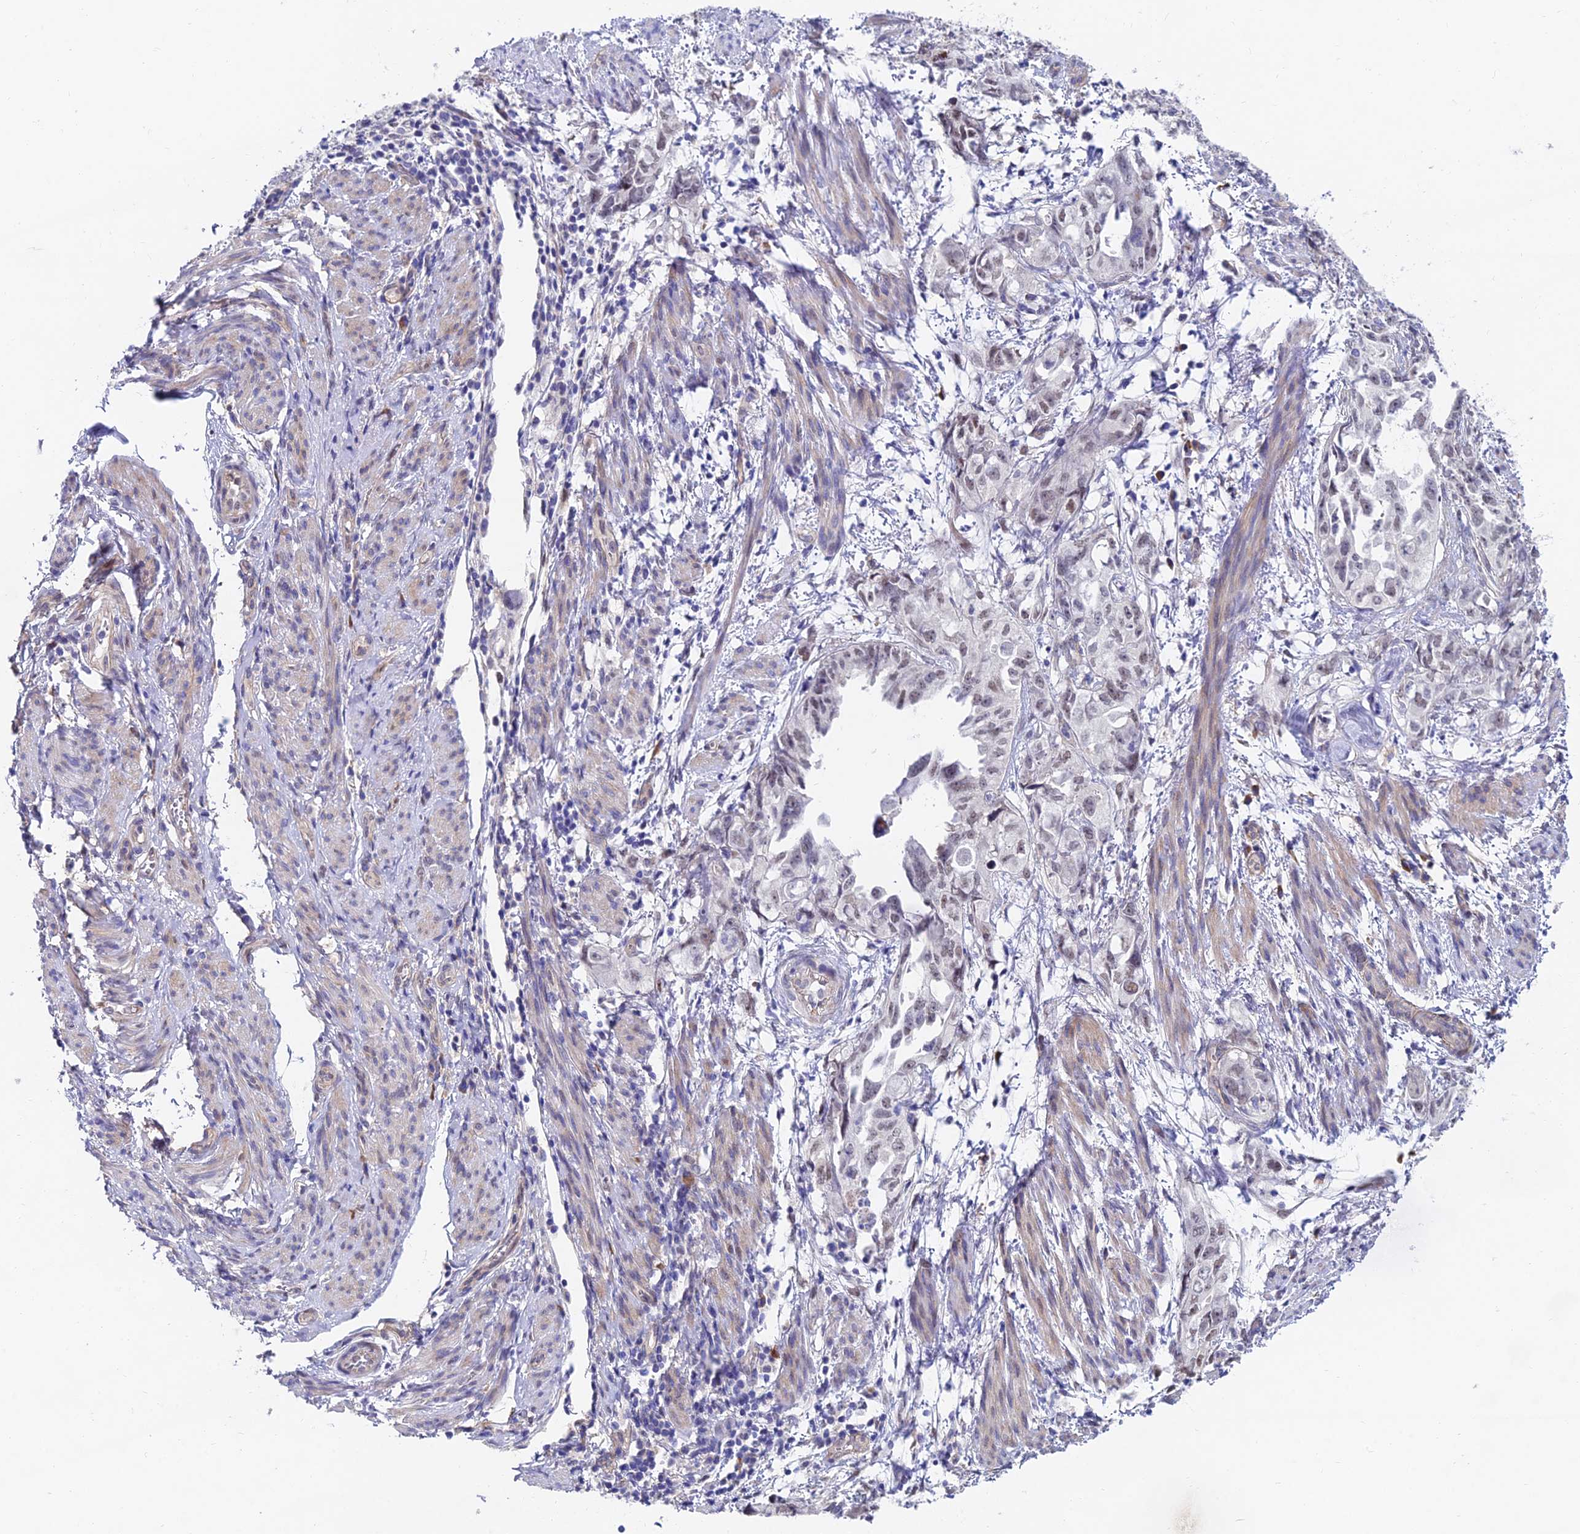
{"staining": {"intensity": "weak", "quantity": "<25%", "location": "nuclear"}, "tissue": "endometrial cancer", "cell_type": "Tumor cells", "image_type": "cancer", "snomed": [{"axis": "morphology", "description": "Adenocarcinoma, NOS"}, {"axis": "topography", "description": "Endometrium"}], "caption": "This is a micrograph of IHC staining of endometrial adenocarcinoma, which shows no expression in tumor cells.", "gene": "TRIM24", "patient": {"sex": "female", "age": 65}}